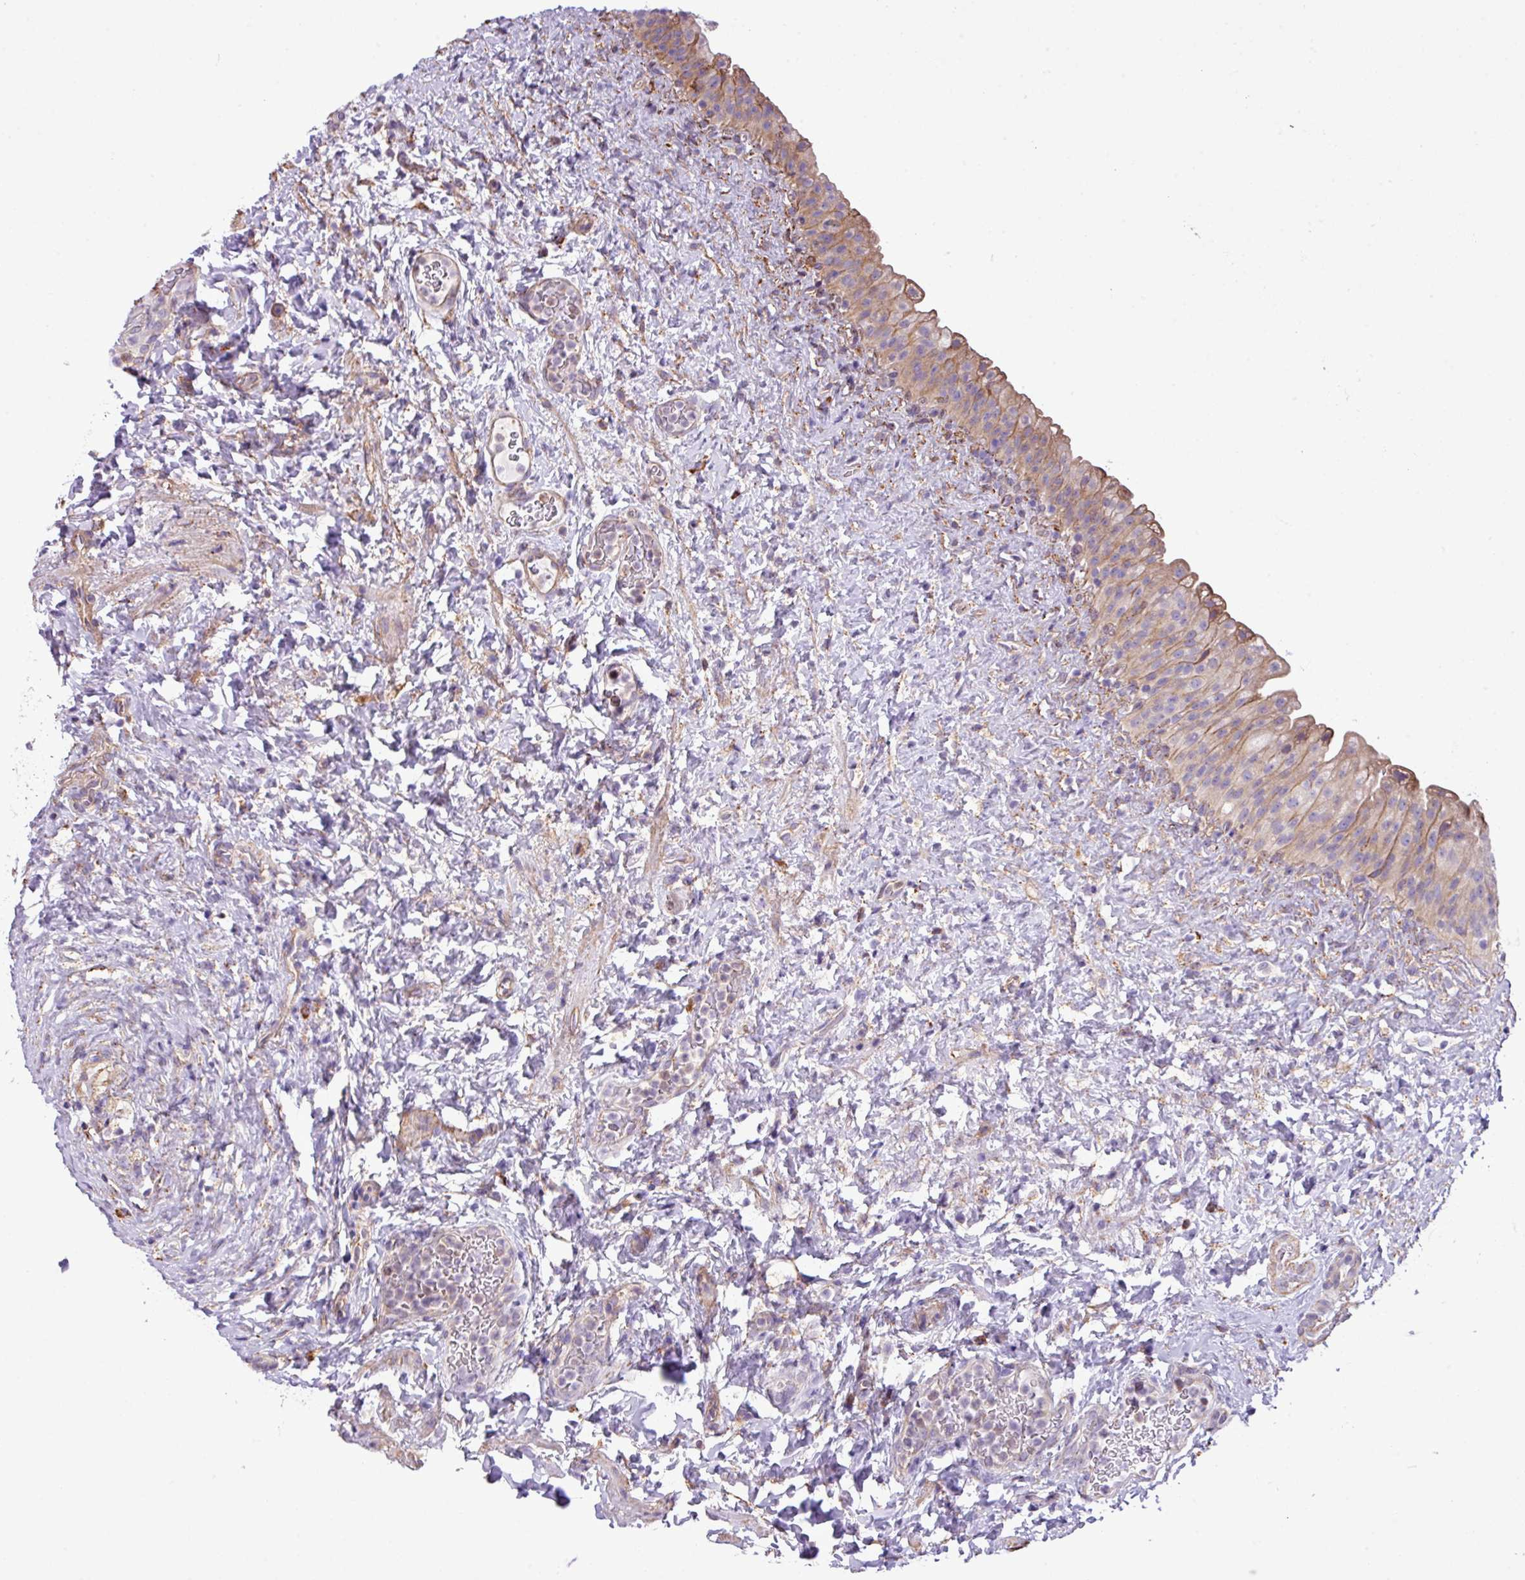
{"staining": {"intensity": "weak", "quantity": "25%-75%", "location": "cytoplasmic/membranous"}, "tissue": "urinary bladder", "cell_type": "Urothelial cells", "image_type": "normal", "snomed": [{"axis": "morphology", "description": "Normal tissue, NOS"}, {"axis": "topography", "description": "Urinary bladder"}], "caption": "Urinary bladder stained with immunohistochemistry shows weak cytoplasmic/membranous positivity in approximately 25%-75% of urothelial cells.", "gene": "ZSCAN5A", "patient": {"sex": "female", "age": 27}}